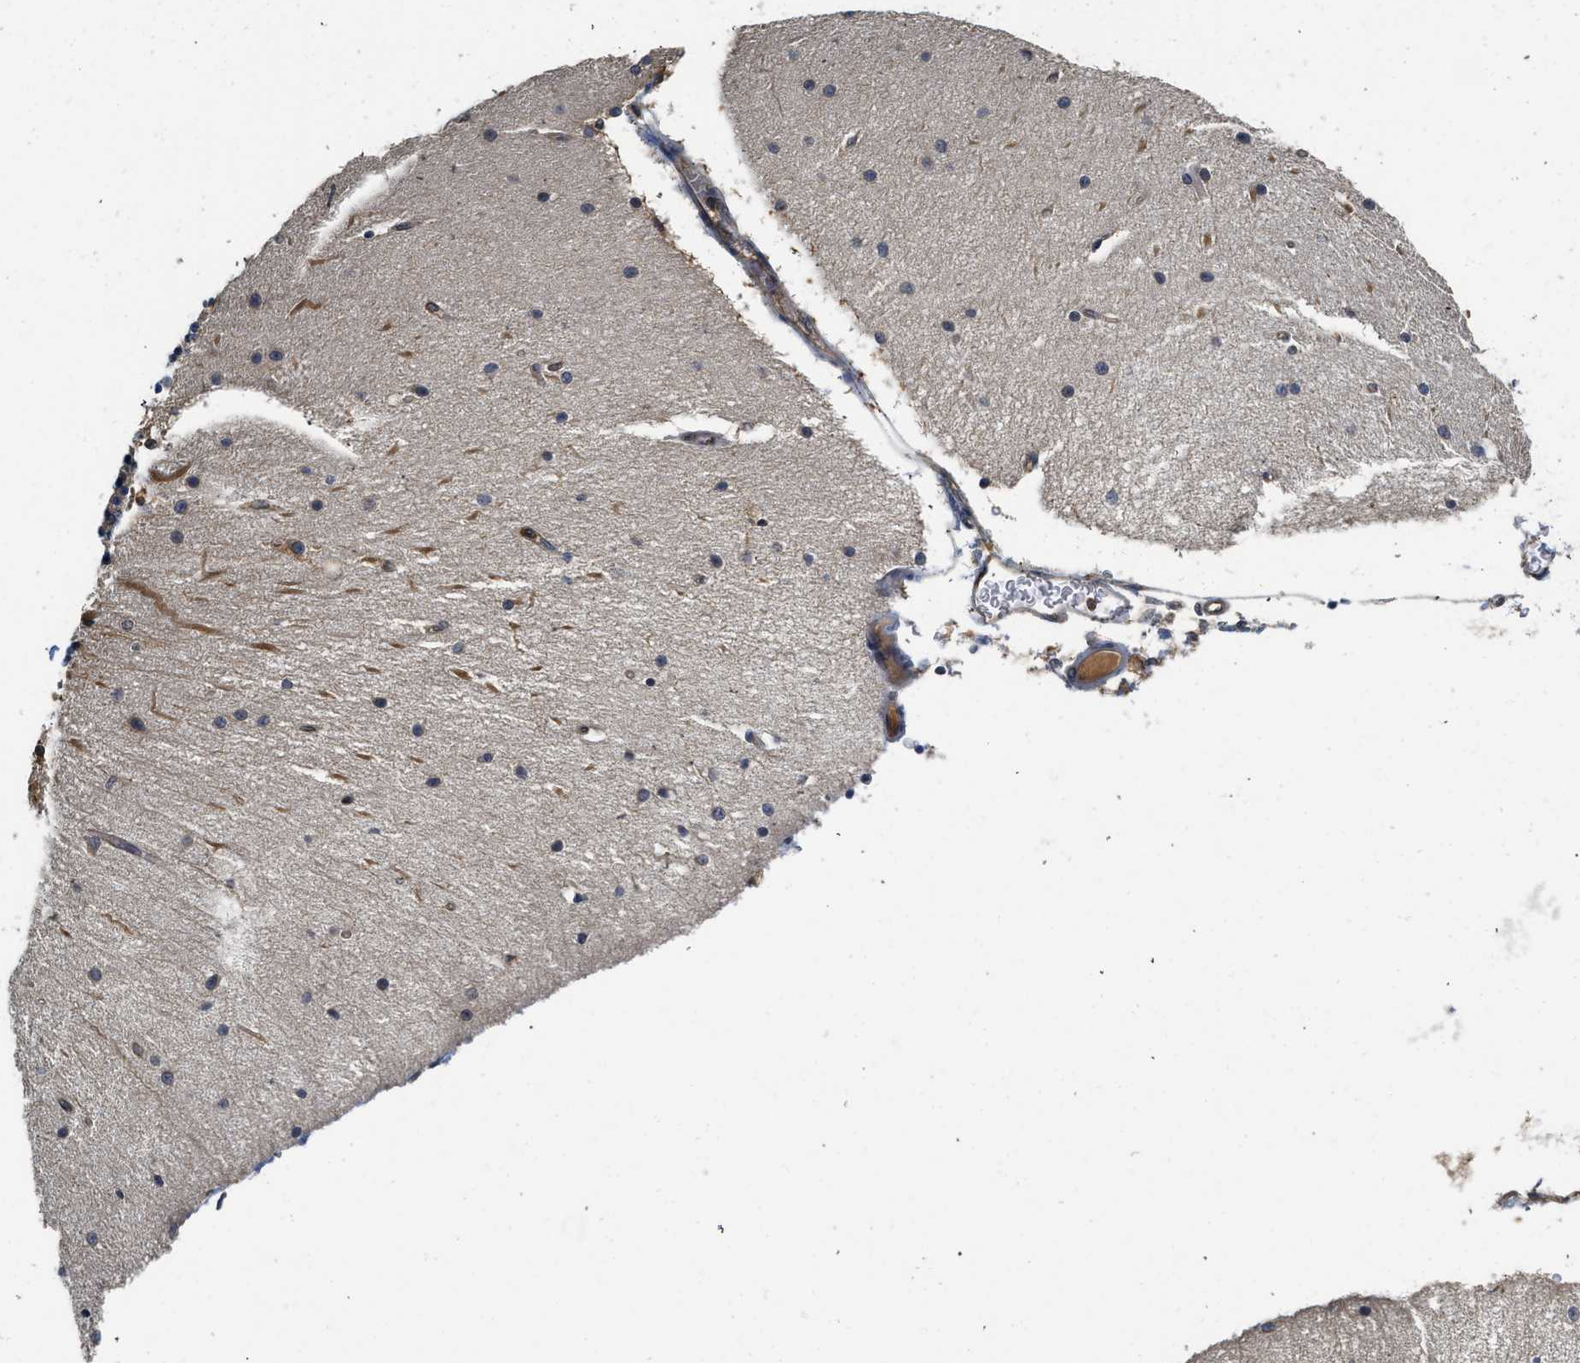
{"staining": {"intensity": "negative", "quantity": "none", "location": "none"}, "tissue": "cerebellum", "cell_type": "Cells in granular layer", "image_type": "normal", "snomed": [{"axis": "morphology", "description": "Normal tissue, NOS"}, {"axis": "topography", "description": "Cerebellum"}], "caption": "Protein analysis of unremarkable cerebellum reveals no significant expression in cells in granular layer.", "gene": "BCAP31", "patient": {"sex": "female", "age": 54}}